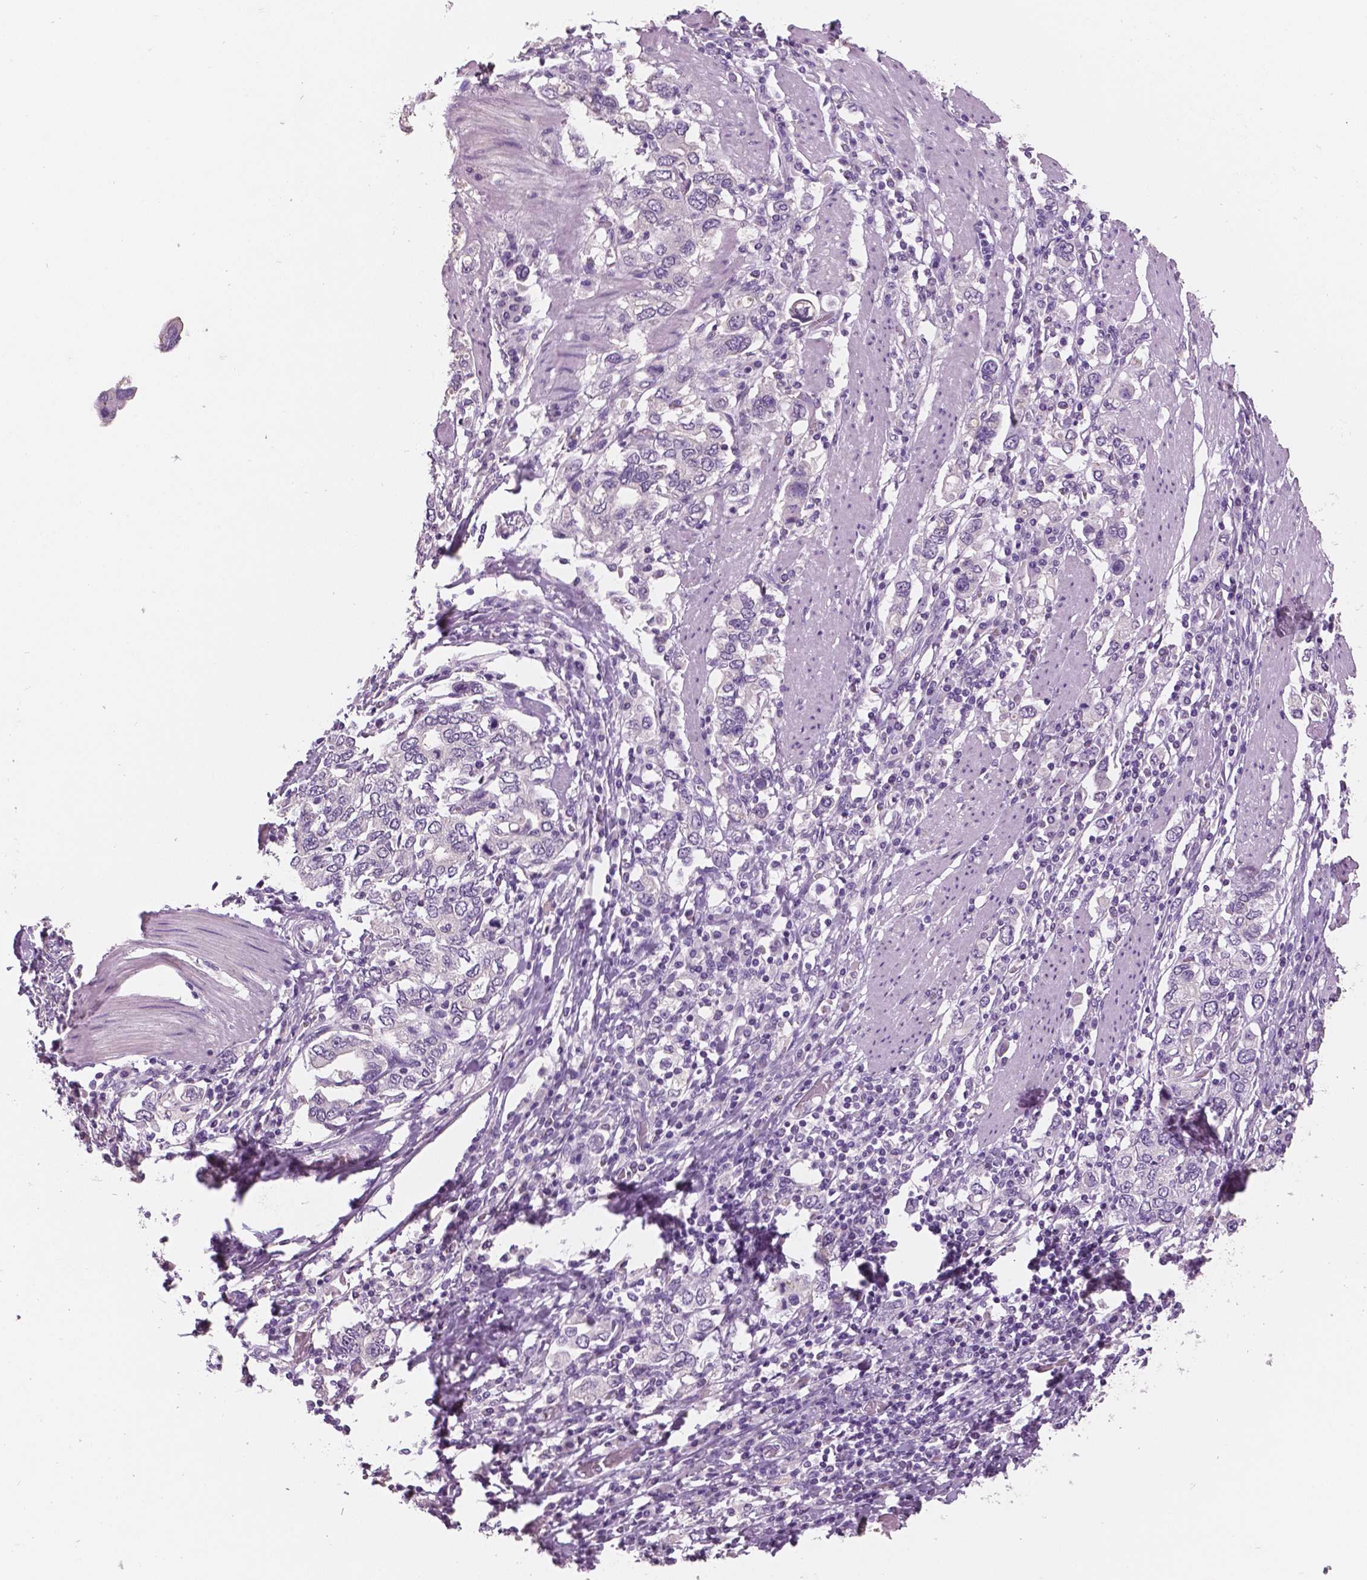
{"staining": {"intensity": "negative", "quantity": "none", "location": "none"}, "tissue": "stomach cancer", "cell_type": "Tumor cells", "image_type": "cancer", "snomed": [{"axis": "morphology", "description": "Adenocarcinoma, NOS"}, {"axis": "topography", "description": "Stomach, upper"}, {"axis": "topography", "description": "Stomach"}], "caption": "Immunohistochemical staining of stomach adenocarcinoma shows no significant staining in tumor cells.", "gene": "NECAB2", "patient": {"sex": "male", "age": 62}}